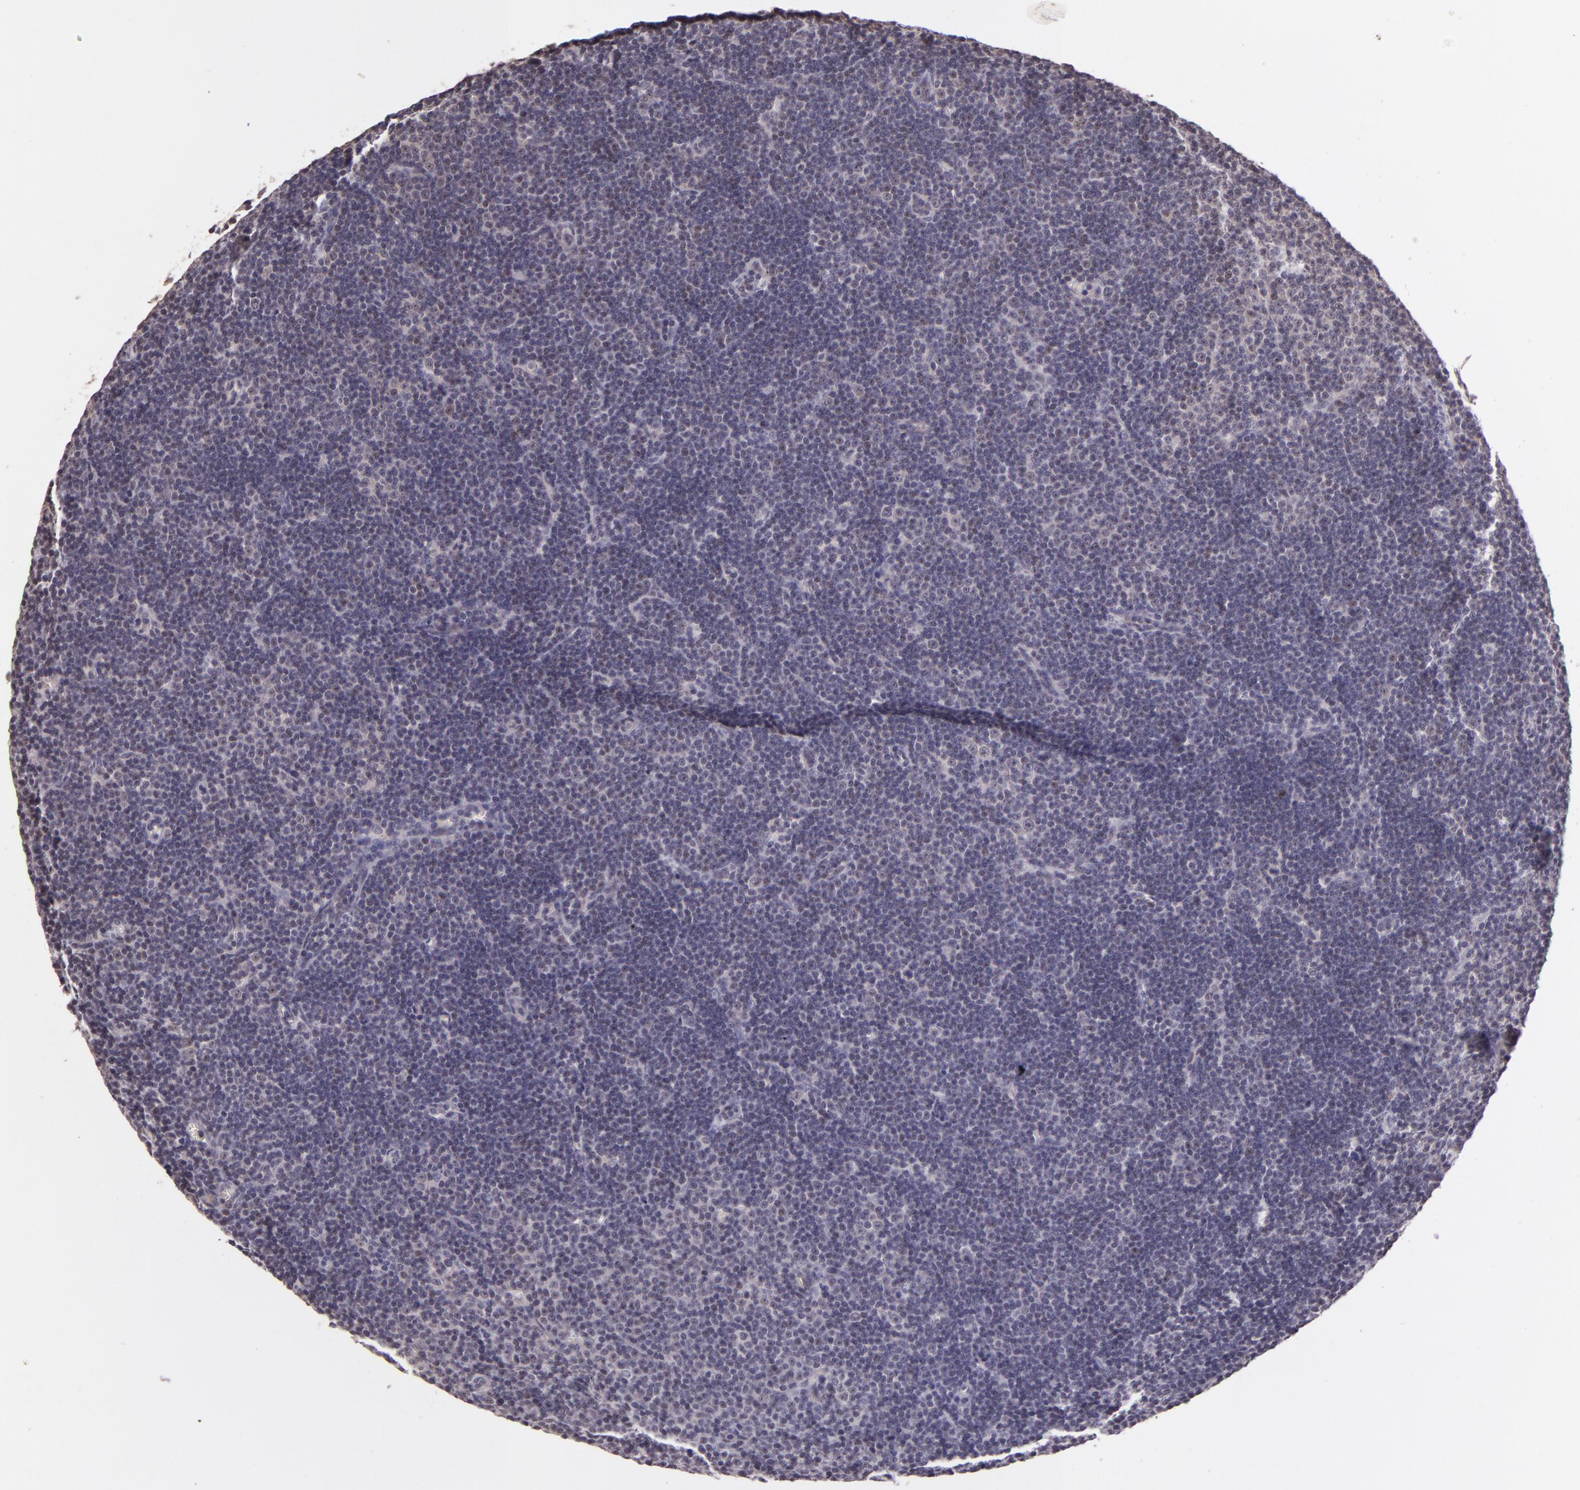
{"staining": {"intensity": "negative", "quantity": "none", "location": "none"}, "tissue": "lymphoma", "cell_type": "Tumor cells", "image_type": "cancer", "snomed": [{"axis": "morphology", "description": "Malignant lymphoma, non-Hodgkin's type, Low grade"}, {"axis": "topography", "description": "Lymph node"}], "caption": "A photomicrograph of malignant lymphoma, non-Hodgkin's type (low-grade) stained for a protein demonstrates no brown staining in tumor cells. Nuclei are stained in blue.", "gene": "ARMH4", "patient": {"sex": "male", "age": 57}}